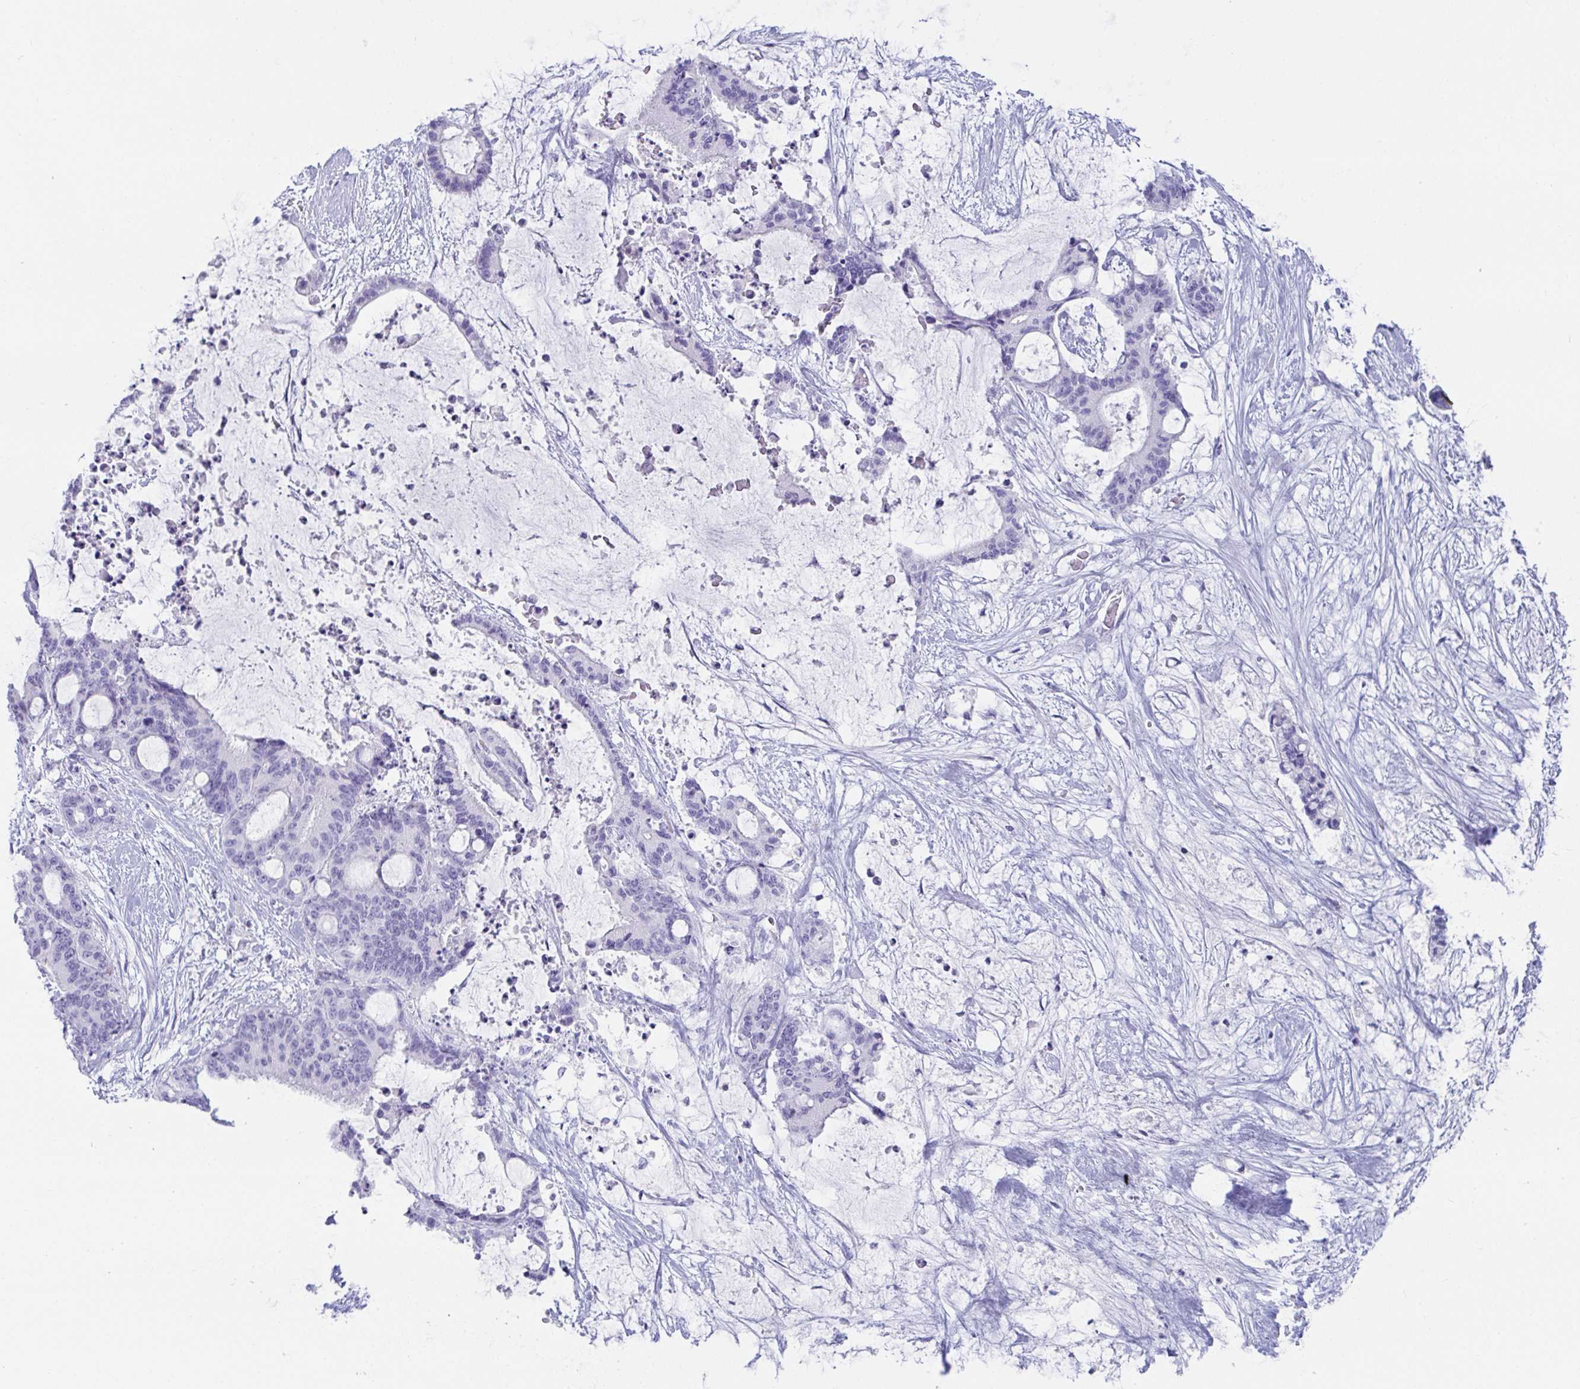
{"staining": {"intensity": "negative", "quantity": "none", "location": "none"}, "tissue": "liver cancer", "cell_type": "Tumor cells", "image_type": "cancer", "snomed": [{"axis": "morphology", "description": "Normal tissue, NOS"}, {"axis": "morphology", "description": "Cholangiocarcinoma"}, {"axis": "topography", "description": "Liver"}, {"axis": "topography", "description": "Peripheral nerve tissue"}], "caption": "This is an immunohistochemistry micrograph of human cholangiocarcinoma (liver). There is no staining in tumor cells.", "gene": "PLA2G1B", "patient": {"sex": "female", "age": 73}}